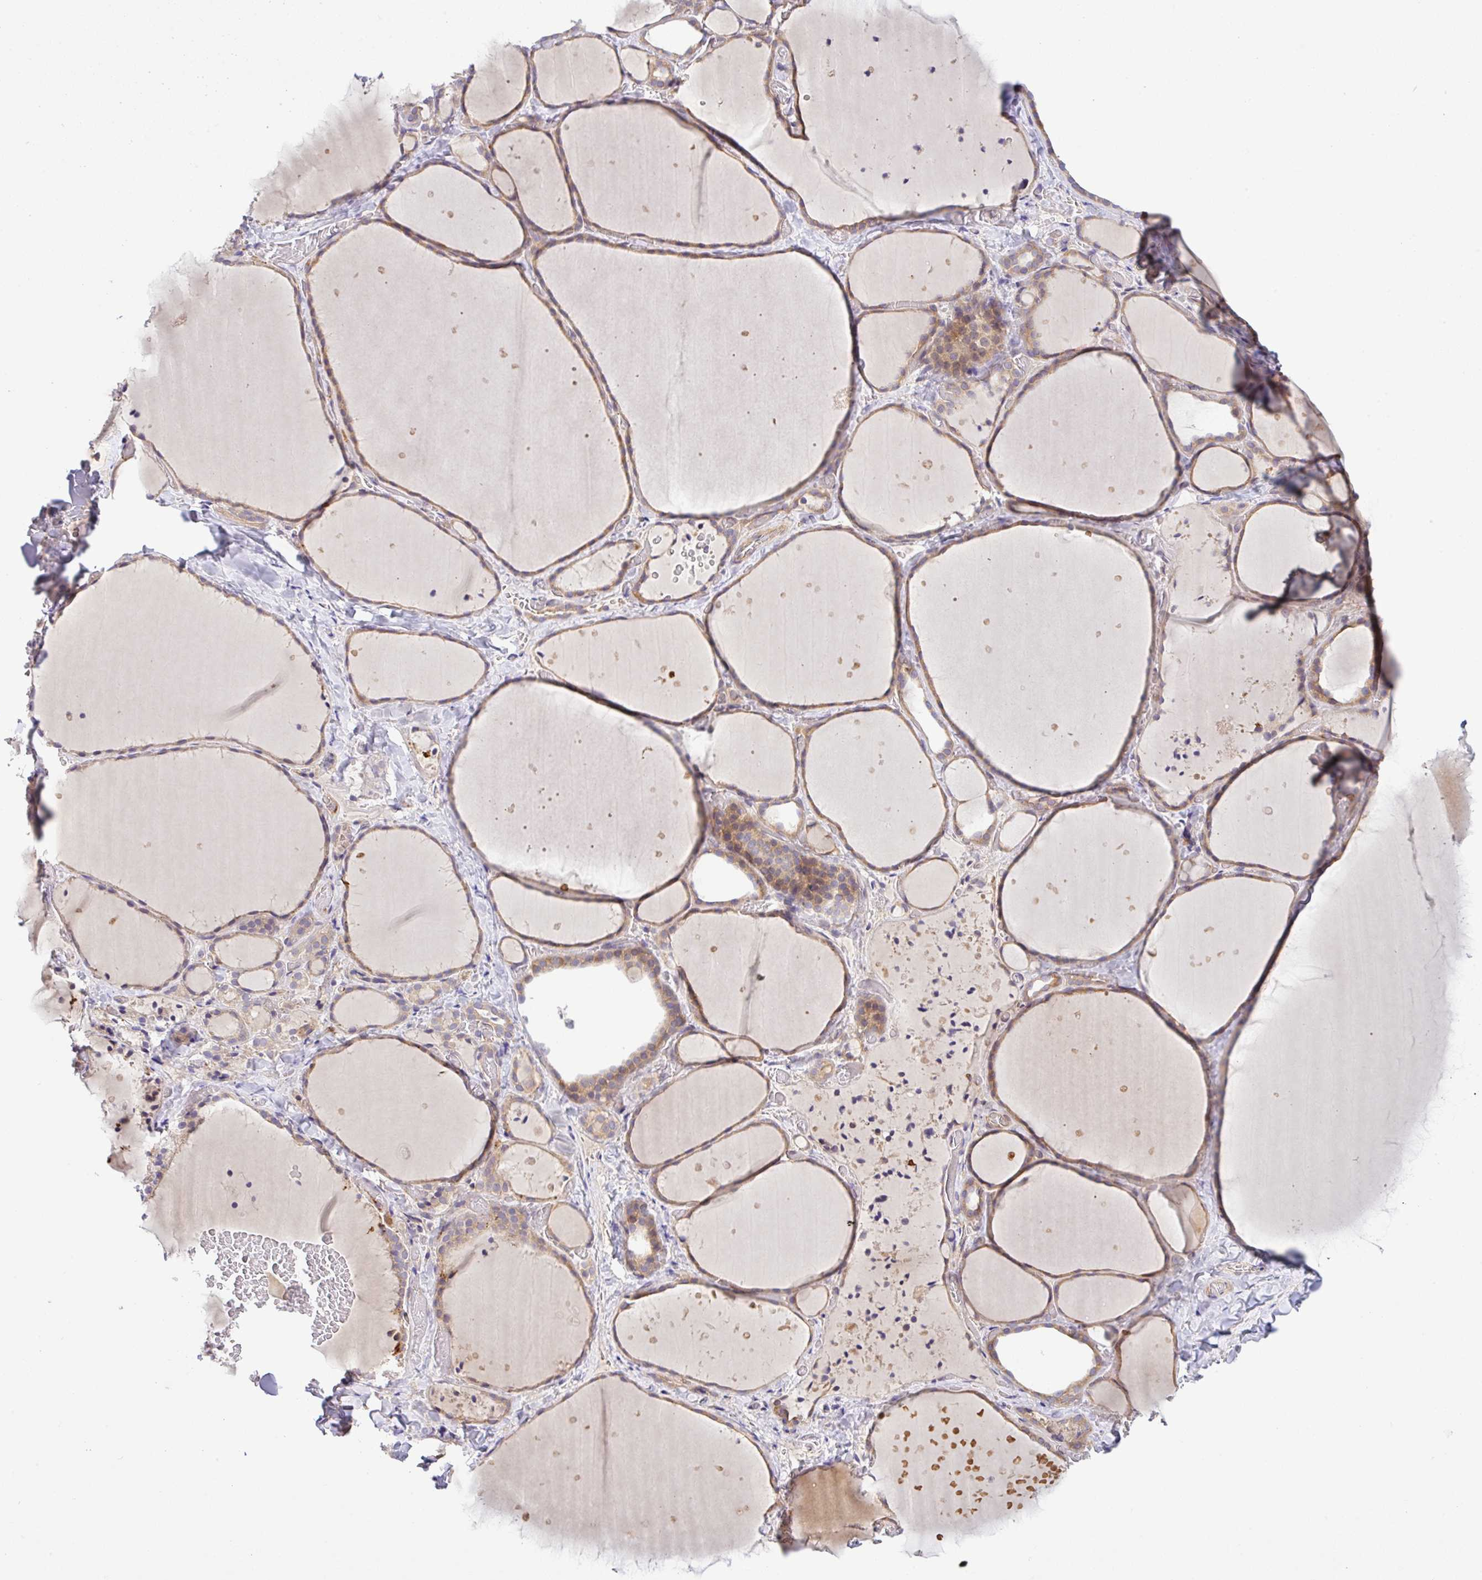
{"staining": {"intensity": "moderate", "quantity": "25%-75%", "location": "cytoplasmic/membranous"}, "tissue": "thyroid gland", "cell_type": "Glandular cells", "image_type": "normal", "snomed": [{"axis": "morphology", "description": "Normal tissue, NOS"}, {"axis": "topography", "description": "Thyroid gland"}], "caption": "Brown immunohistochemical staining in normal thyroid gland reveals moderate cytoplasmic/membranous expression in approximately 25%-75% of glandular cells.", "gene": "UBE4A", "patient": {"sex": "female", "age": 36}}